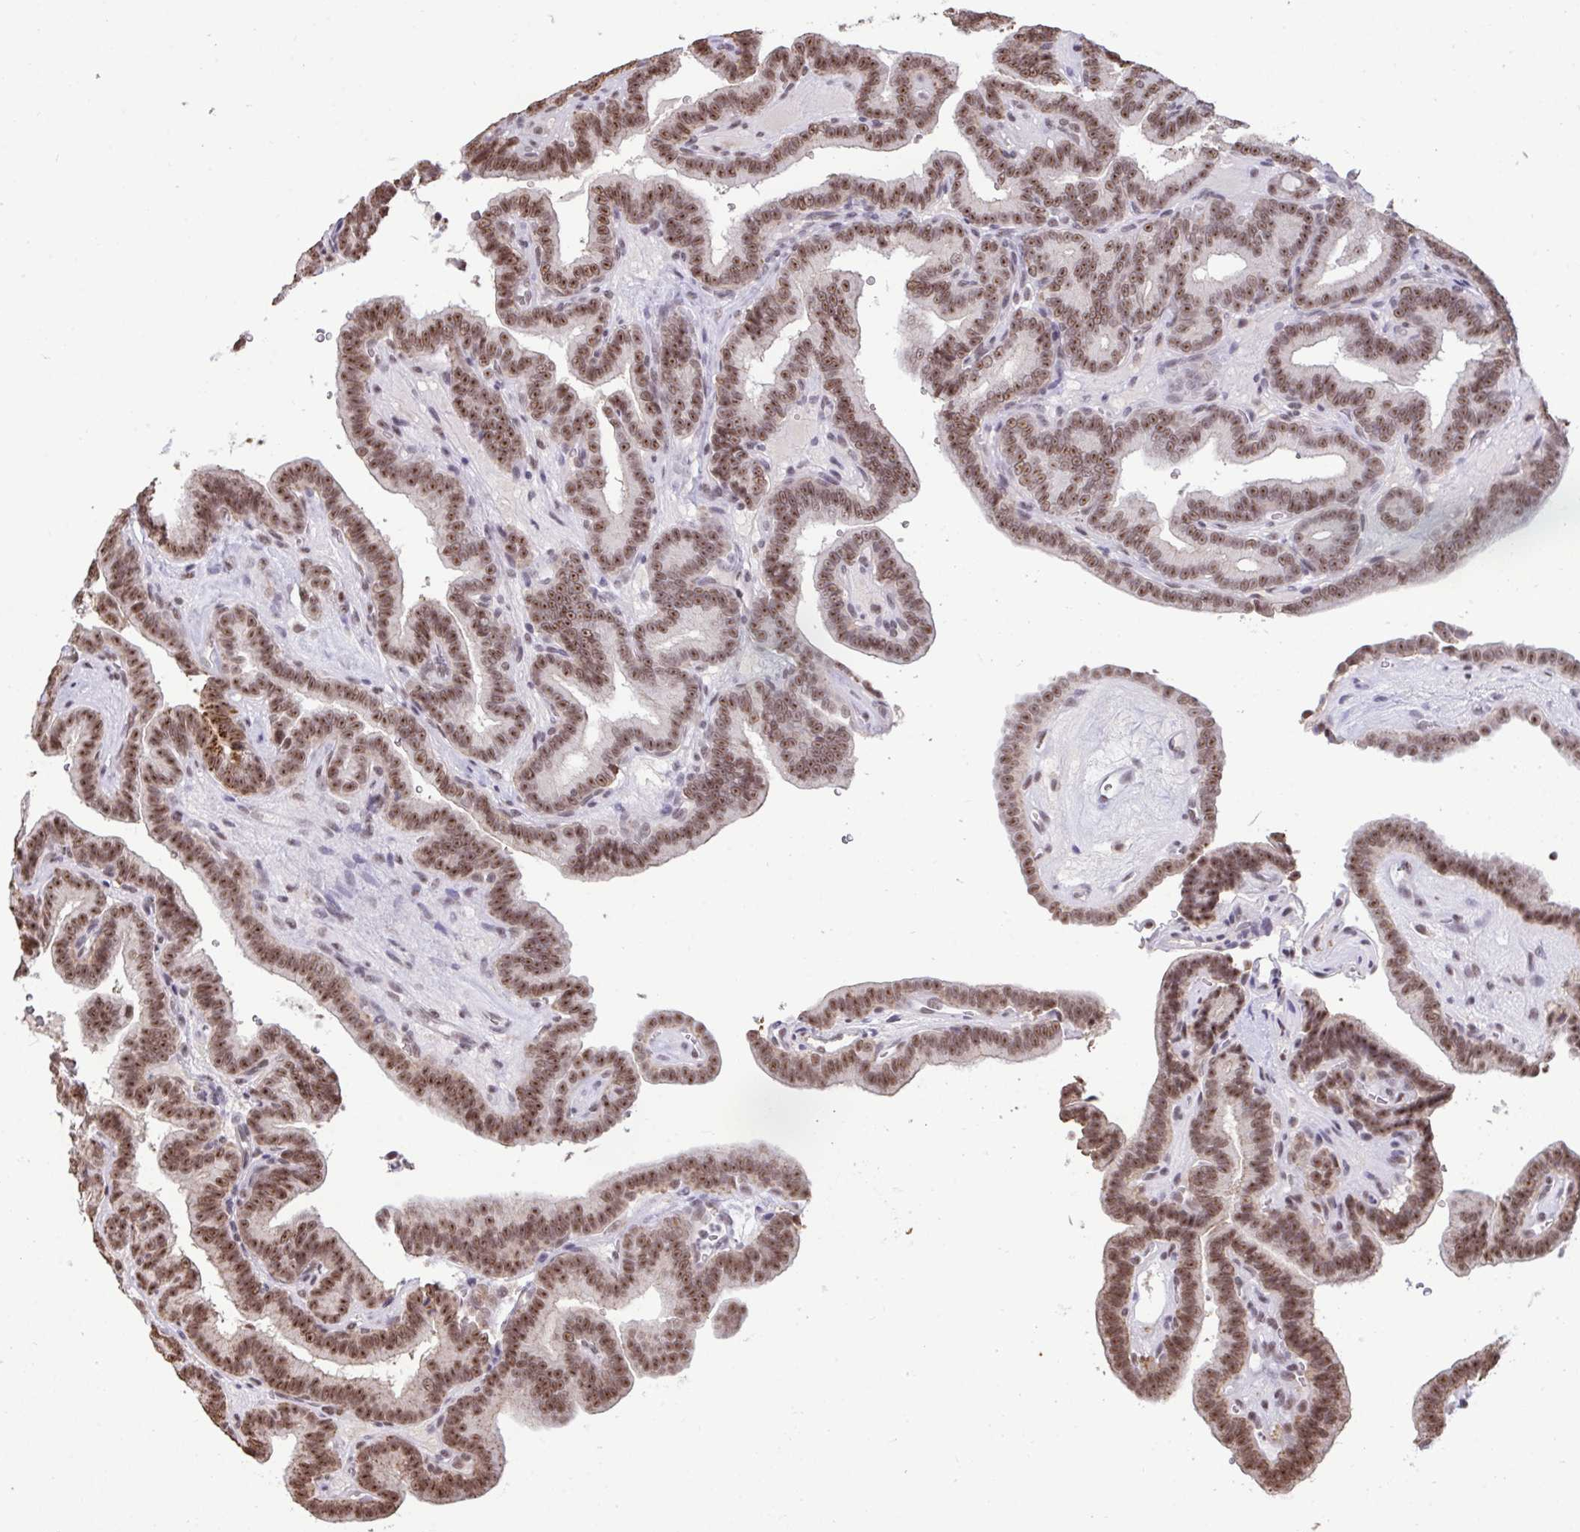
{"staining": {"intensity": "moderate", "quantity": ">75%", "location": "nuclear"}, "tissue": "thyroid cancer", "cell_type": "Tumor cells", "image_type": "cancer", "snomed": [{"axis": "morphology", "description": "Papillary adenocarcinoma, NOS"}, {"axis": "topography", "description": "Thyroid gland"}], "caption": "A histopathology image showing moderate nuclear expression in about >75% of tumor cells in papillary adenocarcinoma (thyroid), as visualized by brown immunohistochemical staining.", "gene": "PUF60", "patient": {"sex": "female", "age": 21}}